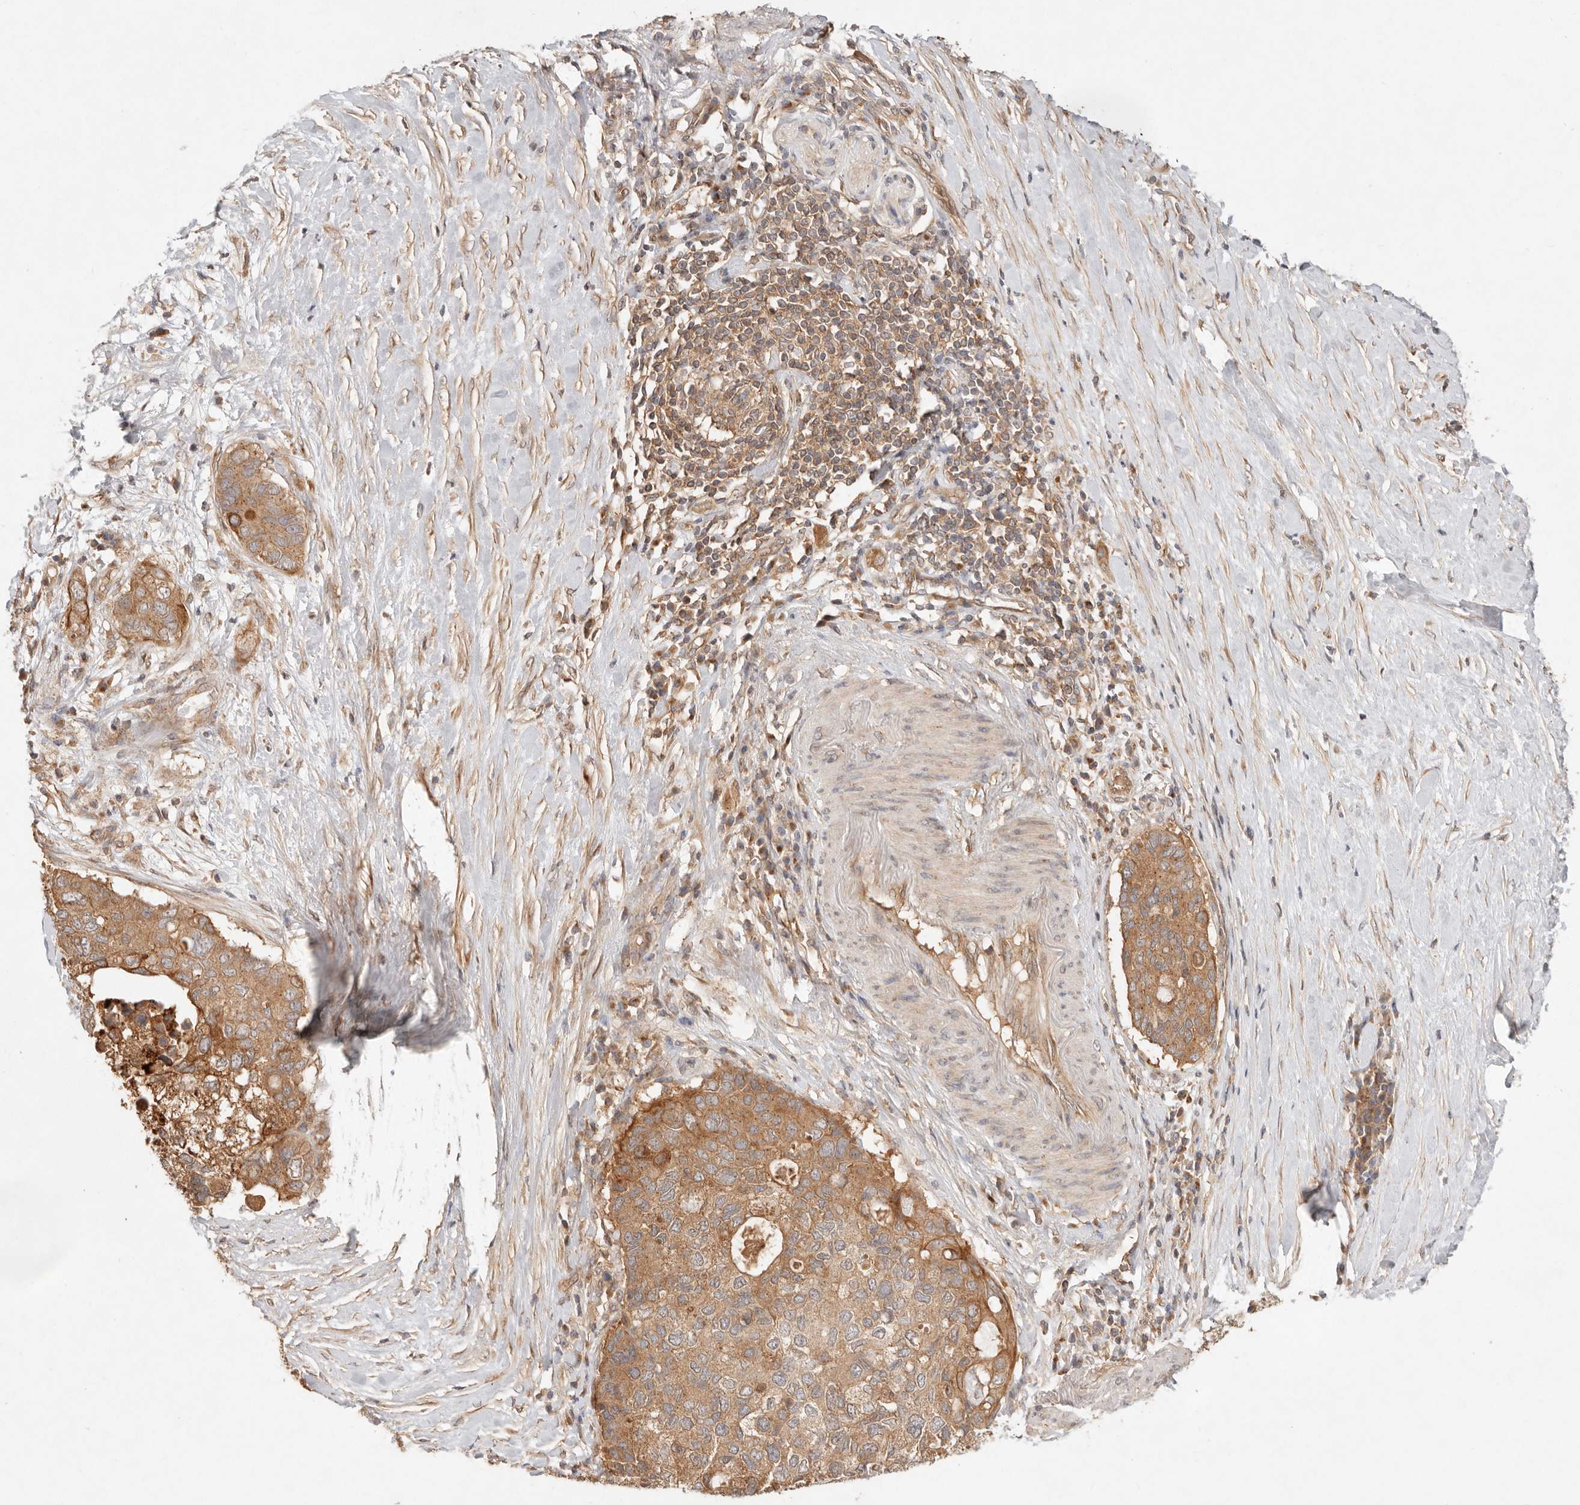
{"staining": {"intensity": "moderate", "quantity": ">75%", "location": "cytoplasmic/membranous"}, "tissue": "pancreatic cancer", "cell_type": "Tumor cells", "image_type": "cancer", "snomed": [{"axis": "morphology", "description": "Adenocarcinoma, NOS"}, {"axis": "topography", "description": "Pancreas"}], "caption": "There is medium levels of moderate cytoplasmic/membranous staining in tumor cells of pancreatic adenocarcinoma, as demonstrated by immunohistochemical staining (brown color).", "gene": "HECTD3", "patient": {"sex": "female", "age": 56}}